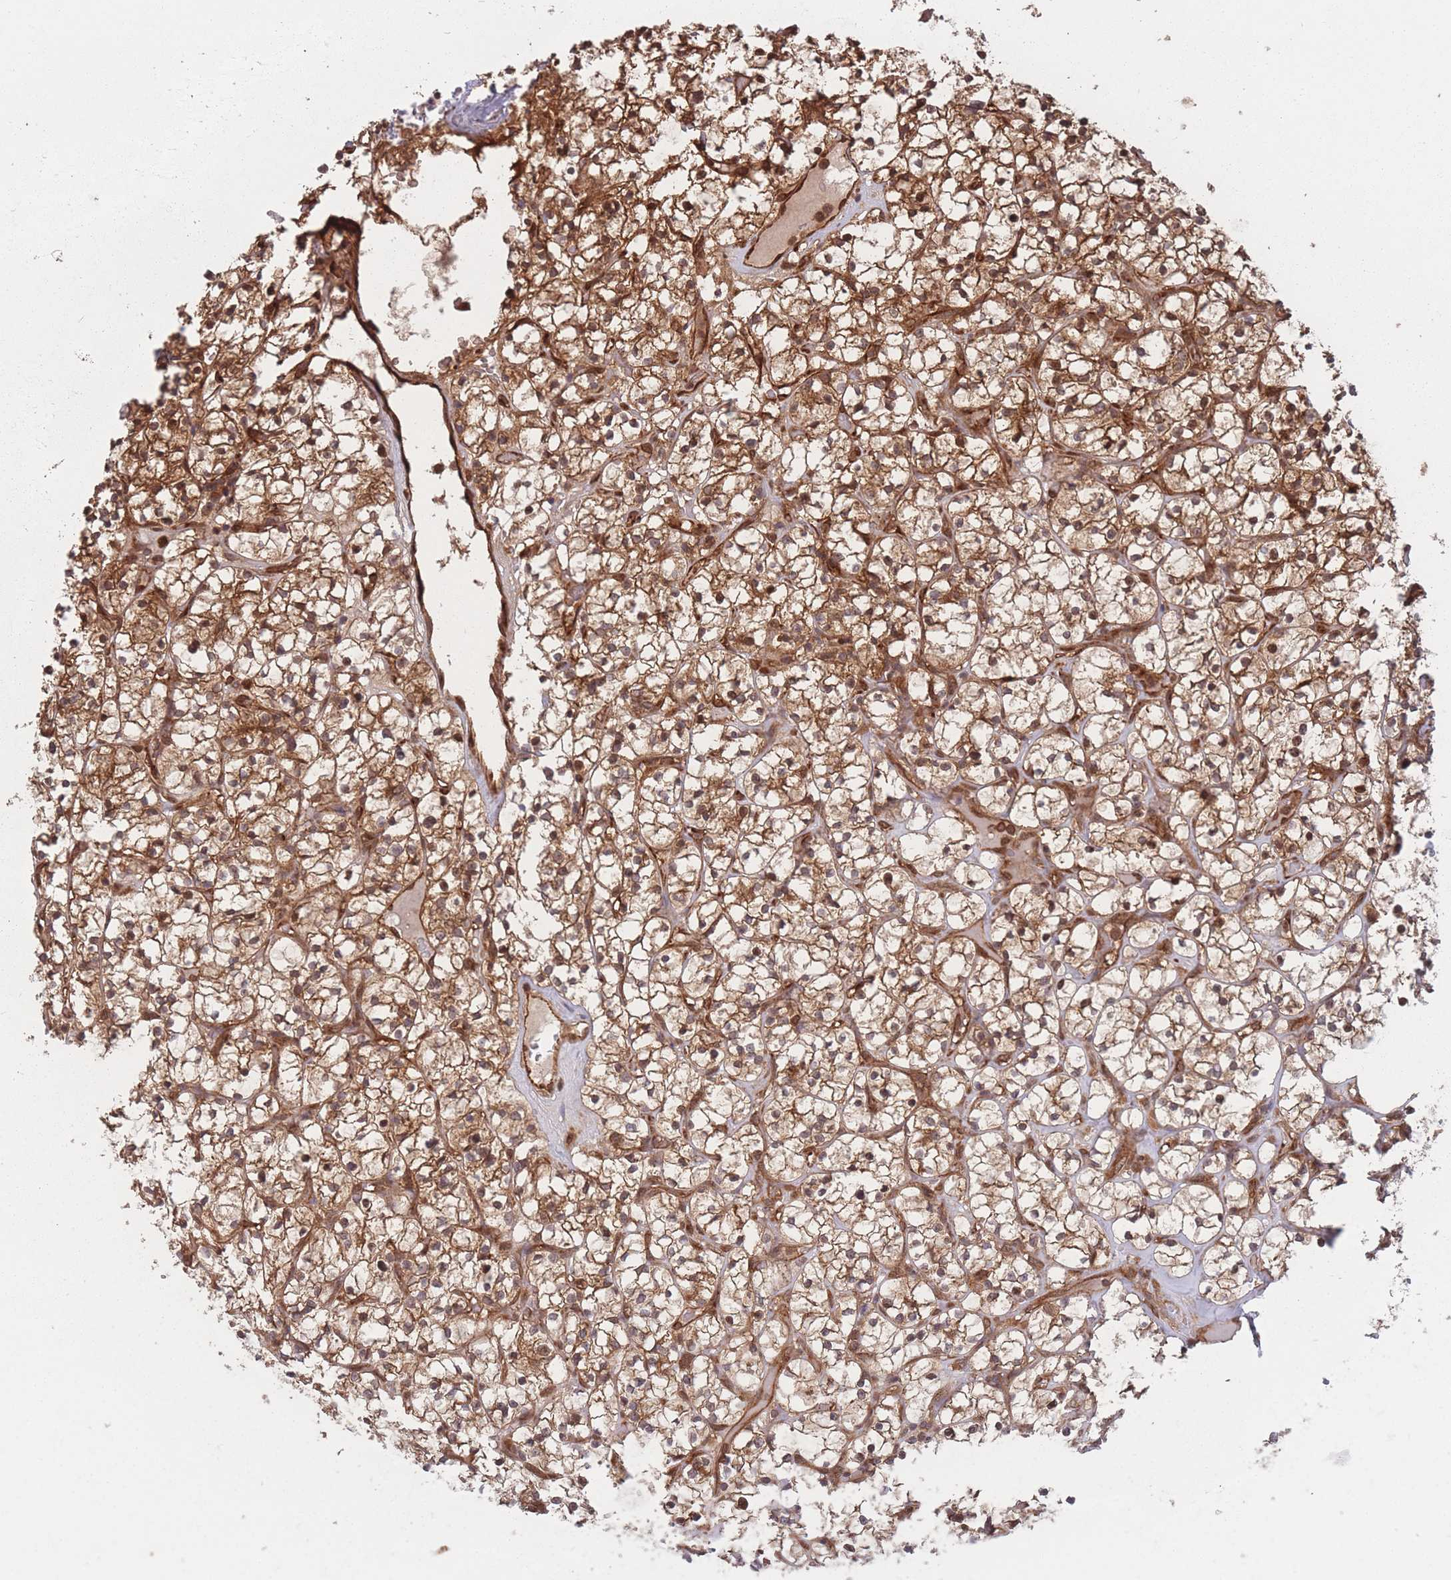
{"staining": {"intensity": "strong", "quantity": ">75%", "location": "cytoplasmic/membranous"}, "tissue": "renal cancer", "cell_type": "Tumor cells", "image_type": "cancer", "snomed": [{"axis": "morphology", "description": "Adenocarcinoma, NOS"}, {"axis": "topography", "description": "Kidney"}], "caption": "Strong cytoplasmic/membranous protein positivity is identified in approximately >75% of tumor cells in renal cancer.", "gene": "PODXL2", "patient": {"sex": "female", "age": 64}}